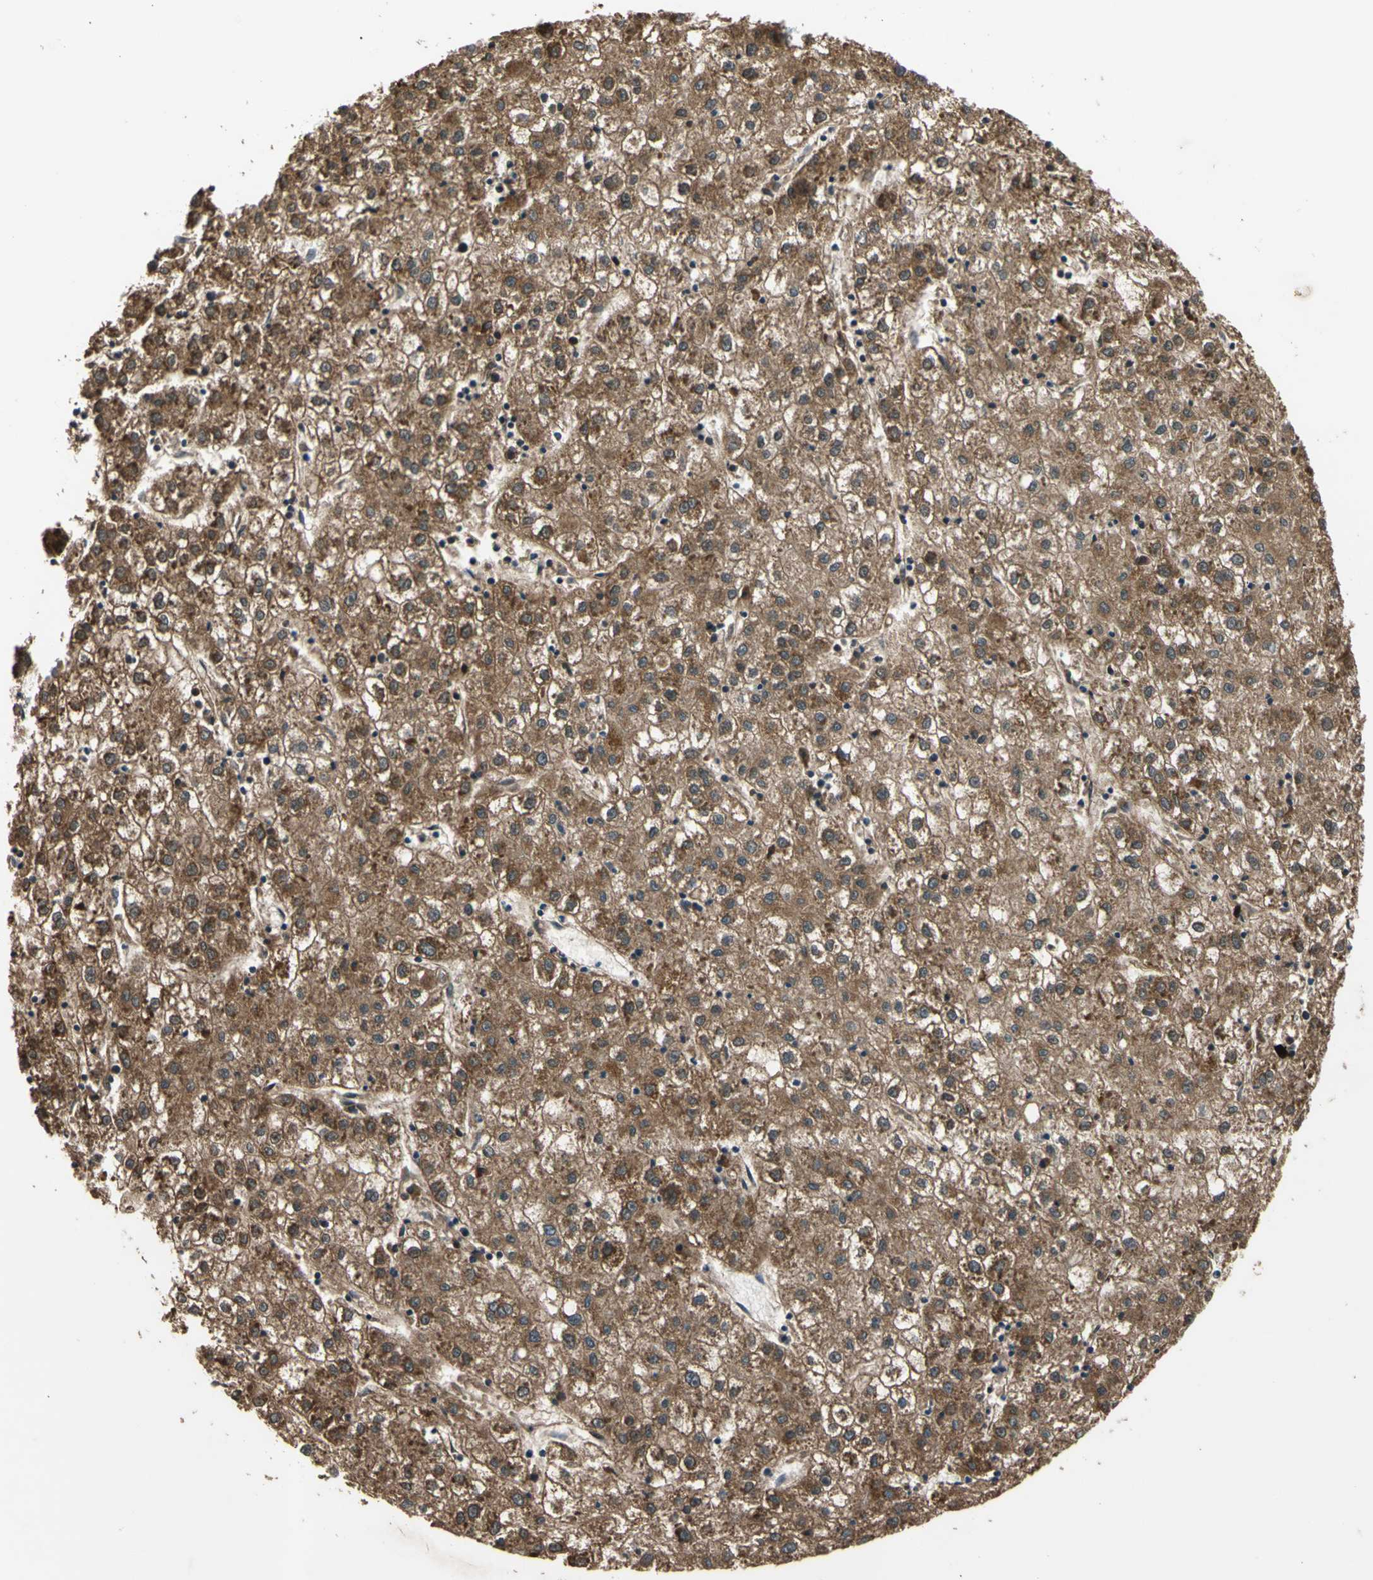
{"staining": {"intensity": "strong", "quantity": ">75%", "location": "cytoplasmic/membranous"}, "tissue": "liver cancer", "cell_type": "Tumor cells", "image_type": "cancer", "snomed": [{"axis": "morphology", "description": "Carcinoma, Hepatocellular, NOS"}, {"axis": "topography", "description": "Liver"}], "caption": "Tumor cells exhibit high levels of strong cytoplasmic/membranous positivity in about >75% of cells in hepatocellular carcinoma (liver). The staining was performed using DAB, with brown indicating positive protein expression. Nuclei are stained blue with hematoxylin.", "gene": "EFNB2", "patient": {"sex": "male", "age": 72}}